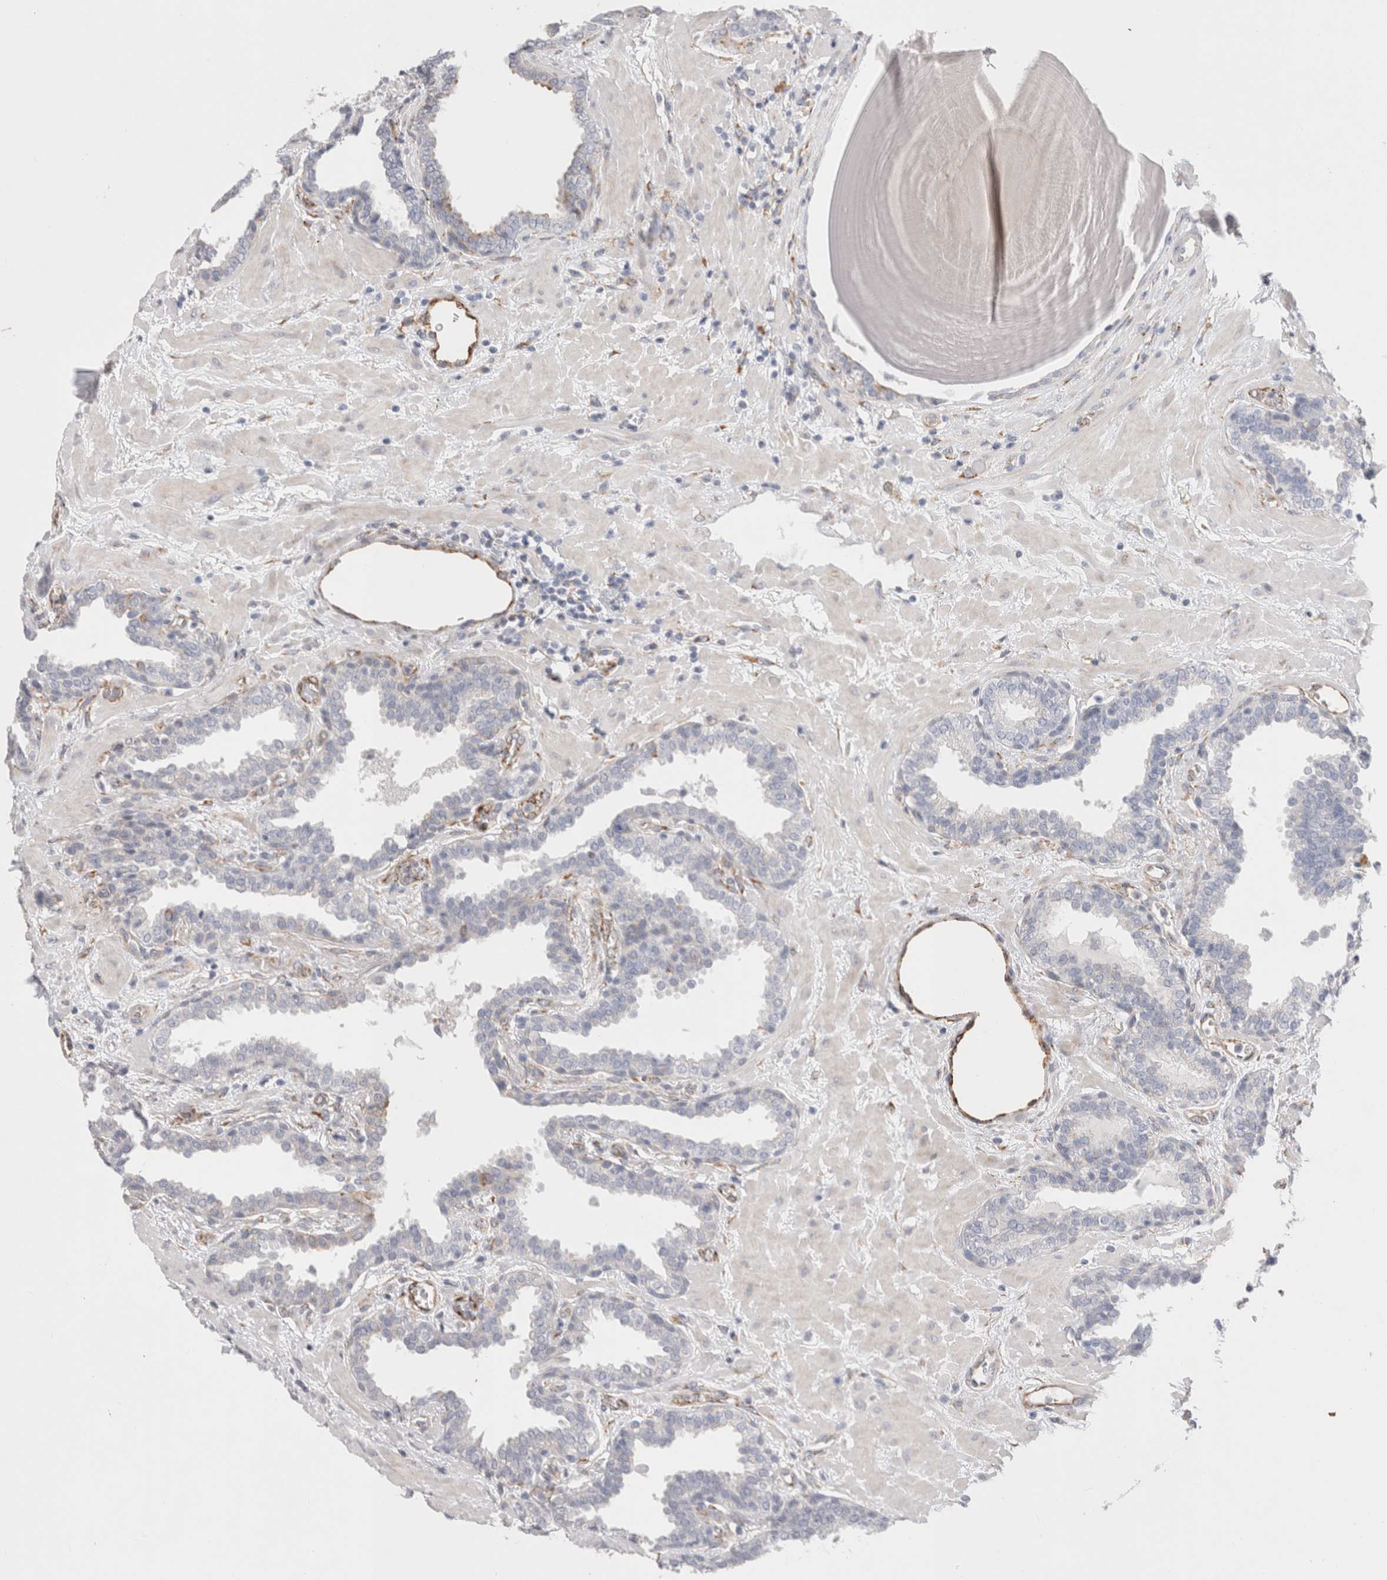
{"staining": {"intensity": "negative", "quantity": "none", "location": "none"}, "tissue": "prostate", "cell_type": "Glandular cells", "image_type": "normal", "snomed": [{"axis": "morphology", "description": "Normal tissue, NOS"}, {"axis": "topography", "description": "Prostate"}], "caption": "DAB immunohistochemical staining of normal human prostate displays no significant positivity in glandular cells.", "gene": "CNPY4", "patient": {"sex": "male", "age": 51}}